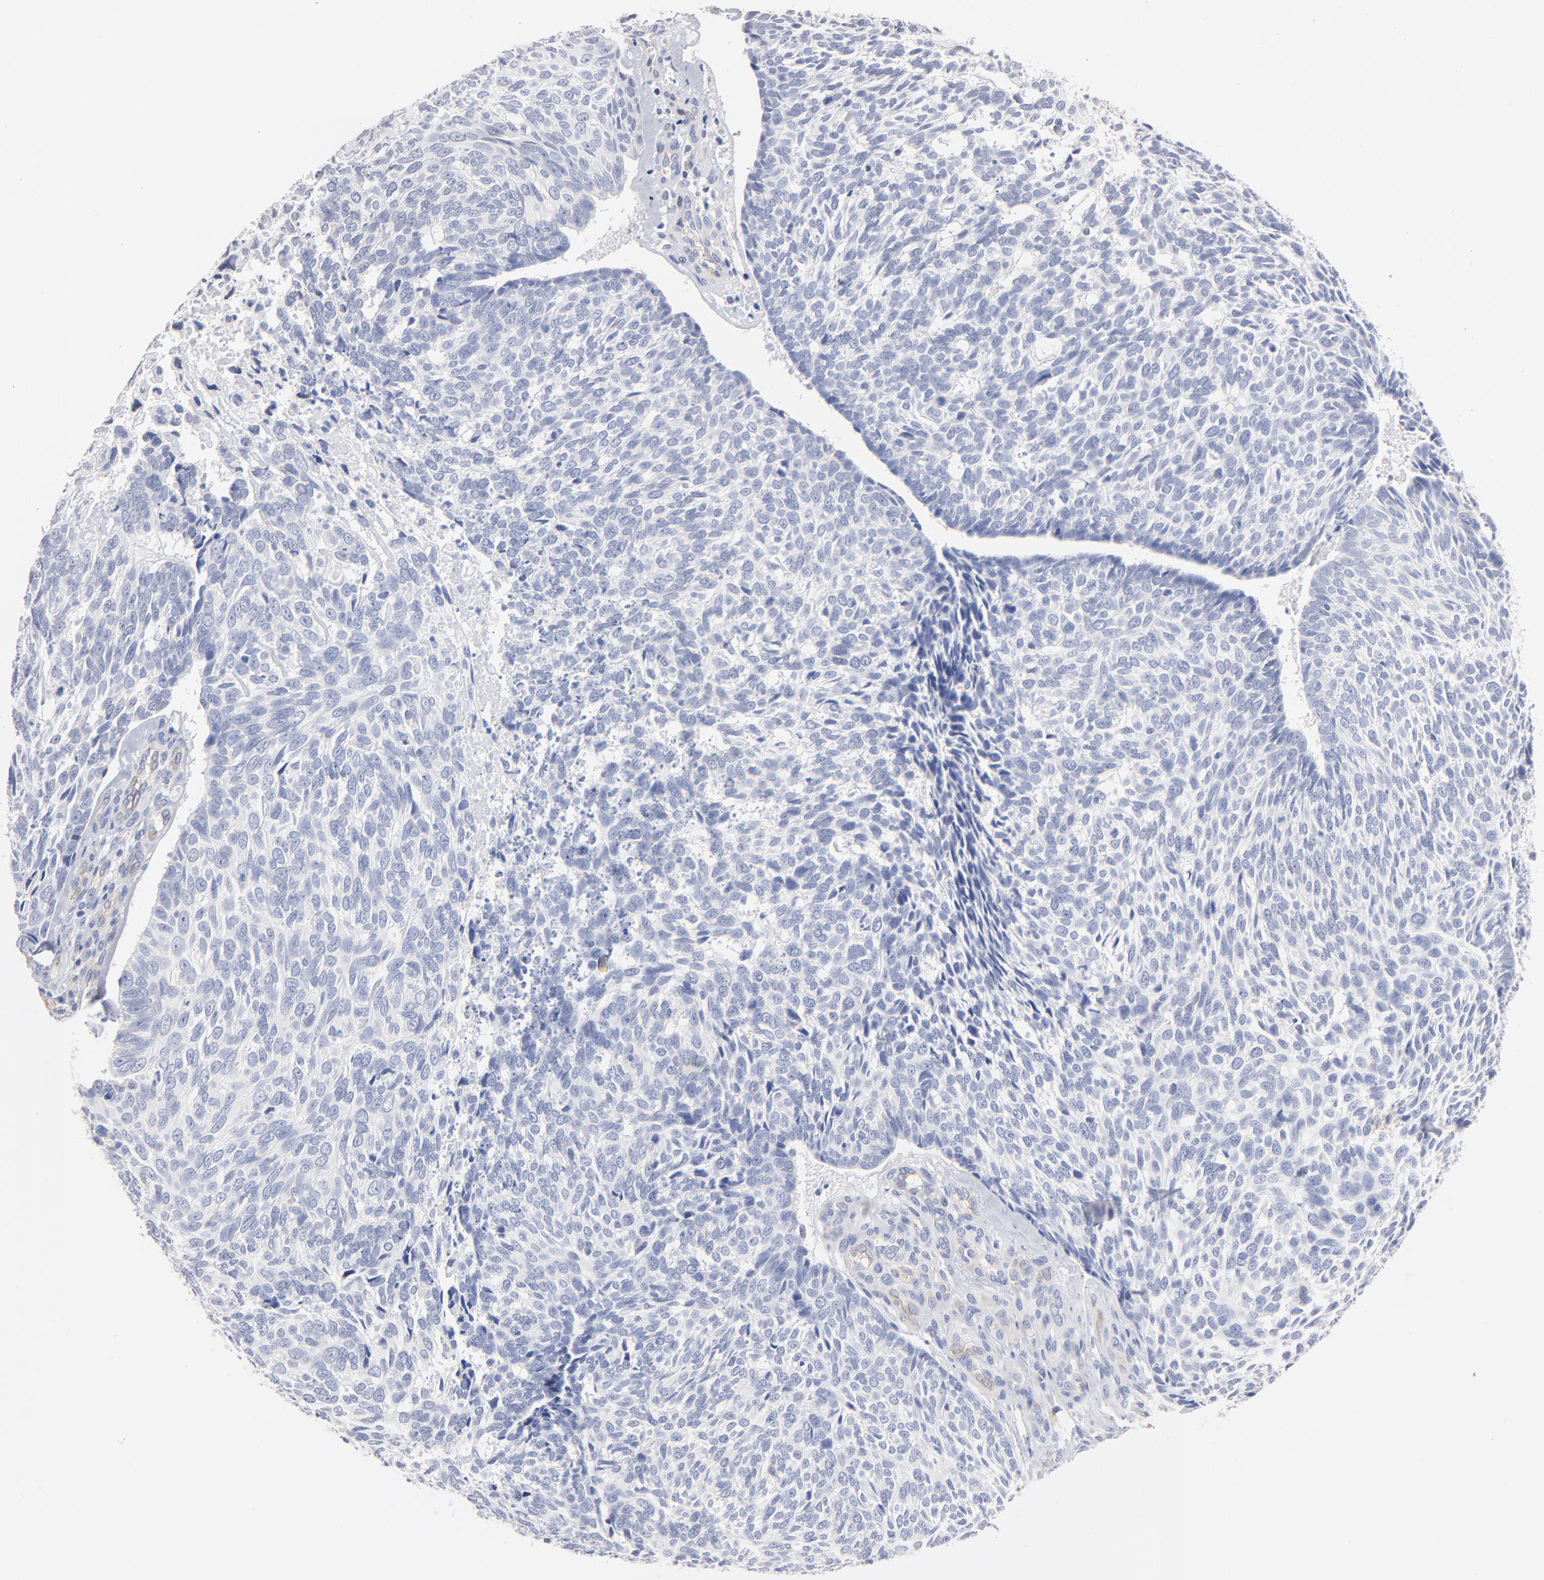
{"staining": {"intensity": "negative", "quantity": "none", "location": "none"}, "tissue": "skin cancer", "cell_type": "Tumor cells", "image_type": "cancer", "snomed": [{"axis": "morphology", "description": "Basal cell carcinoma"}, {"axis": "topography", "description": "Skin"}], "caption": "Image shows no protein expression in tumor cells of skin cancer (basal cell carcinoma) tissue.", "gene": "ITGA8", "patient": {"sex": "male", "age": 72}}